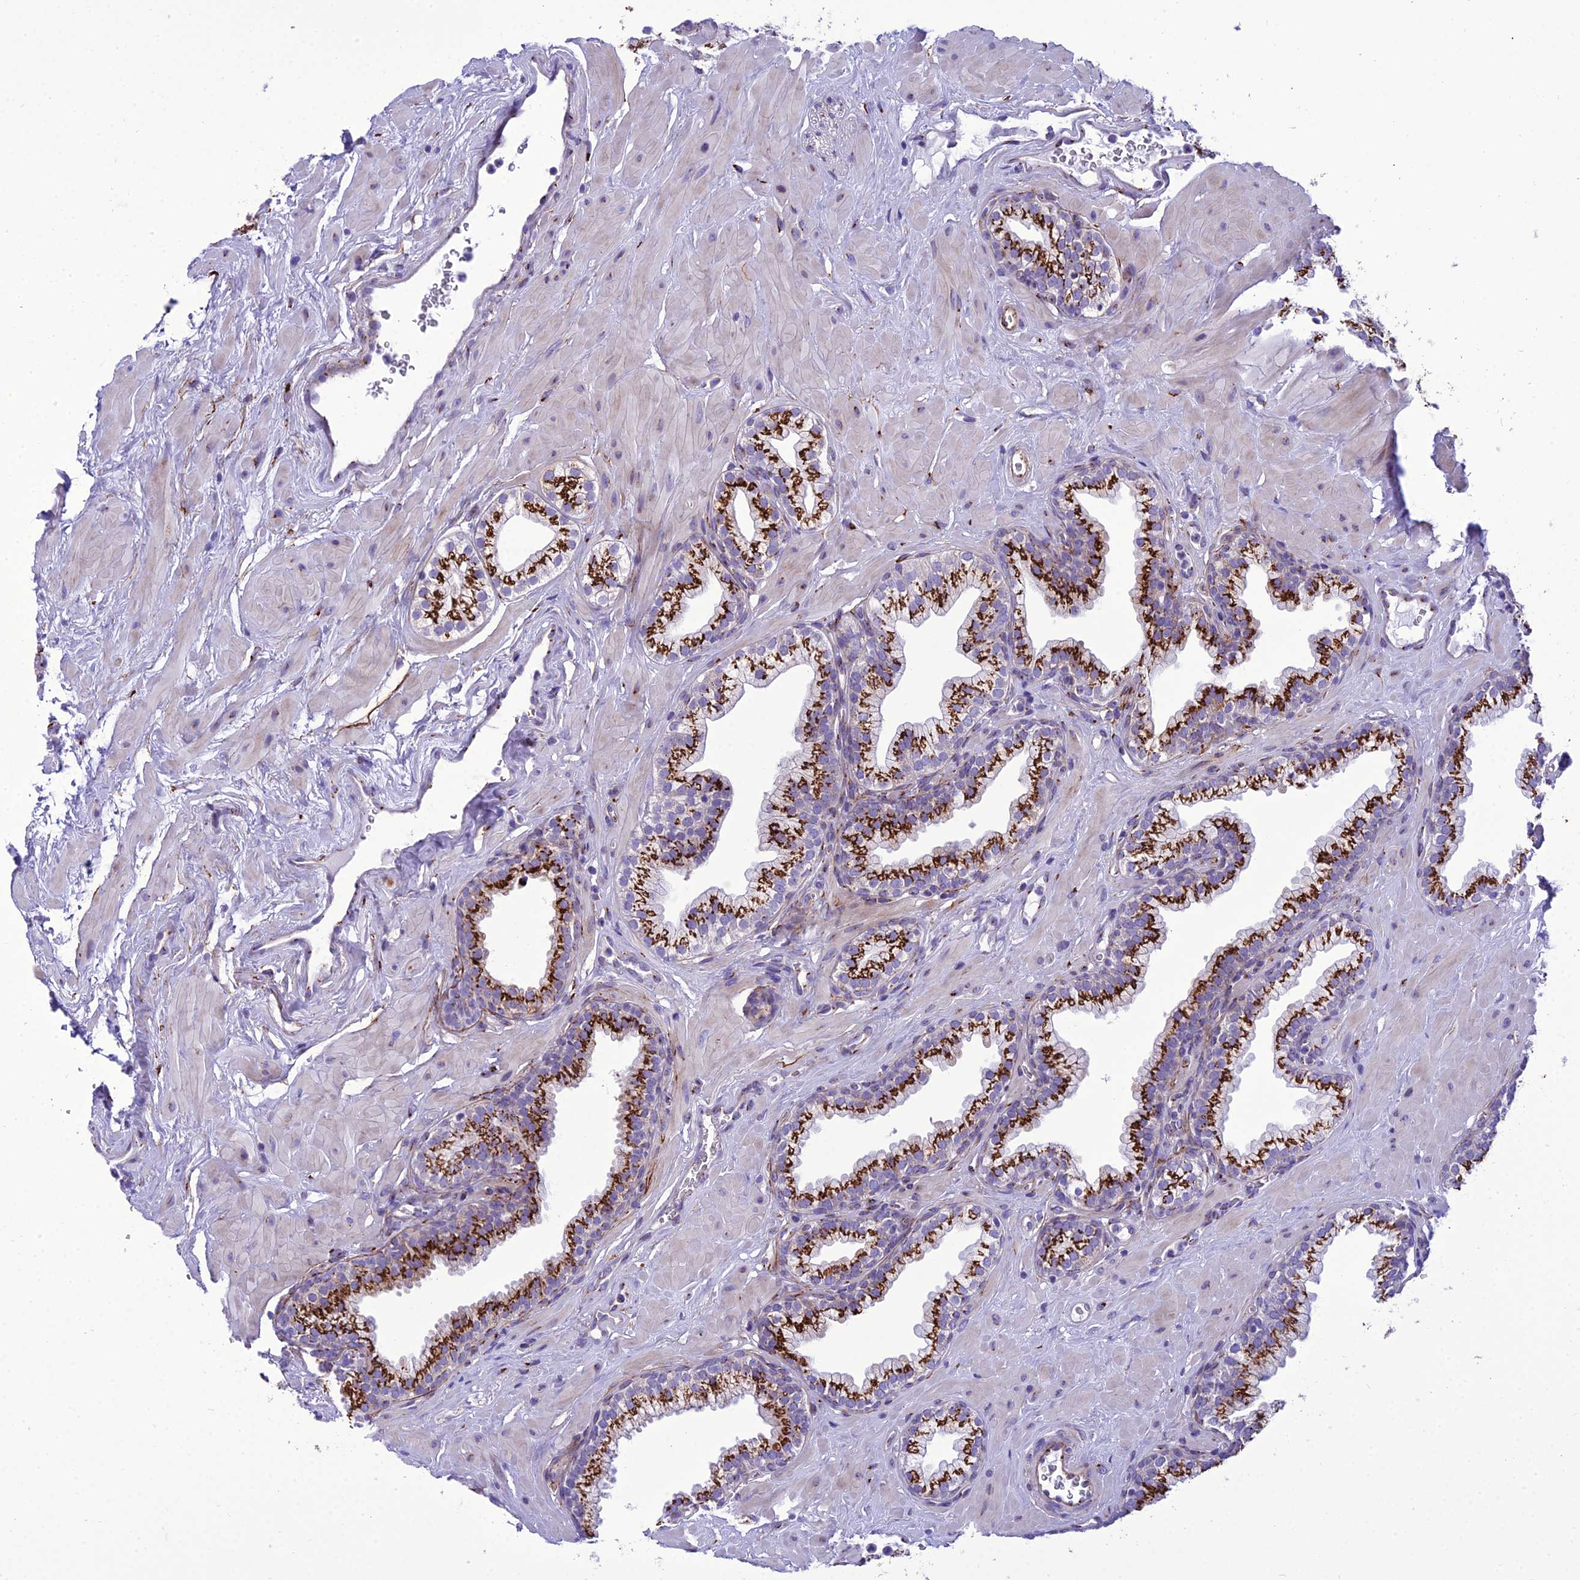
{"staining": {"intensity": "strong", "quantity": ">75%", "location": "cytoplasmic/membranous"}, "tissue": "prostate", "cell_type": "Glandular cells", "image_type": "normal", "snomed": [{"axis": "morphology", "description": "Normal tissue, NOS"}, {"axis": "morphology", "description": "Urothelial carcinoma, Low grade"}, {"axis": "topography", "description": "Urinary bladder"}, {"axis": "topography", "description": "Prostate"}], "caption": "Benign prostate was stained to show a protein in brown. There is high levels of strong cytoplasmic/membranous staining in about >75% of glandular cells.", "gene": "GOLM2", "patient": {"sex": "male", "age": 60}}